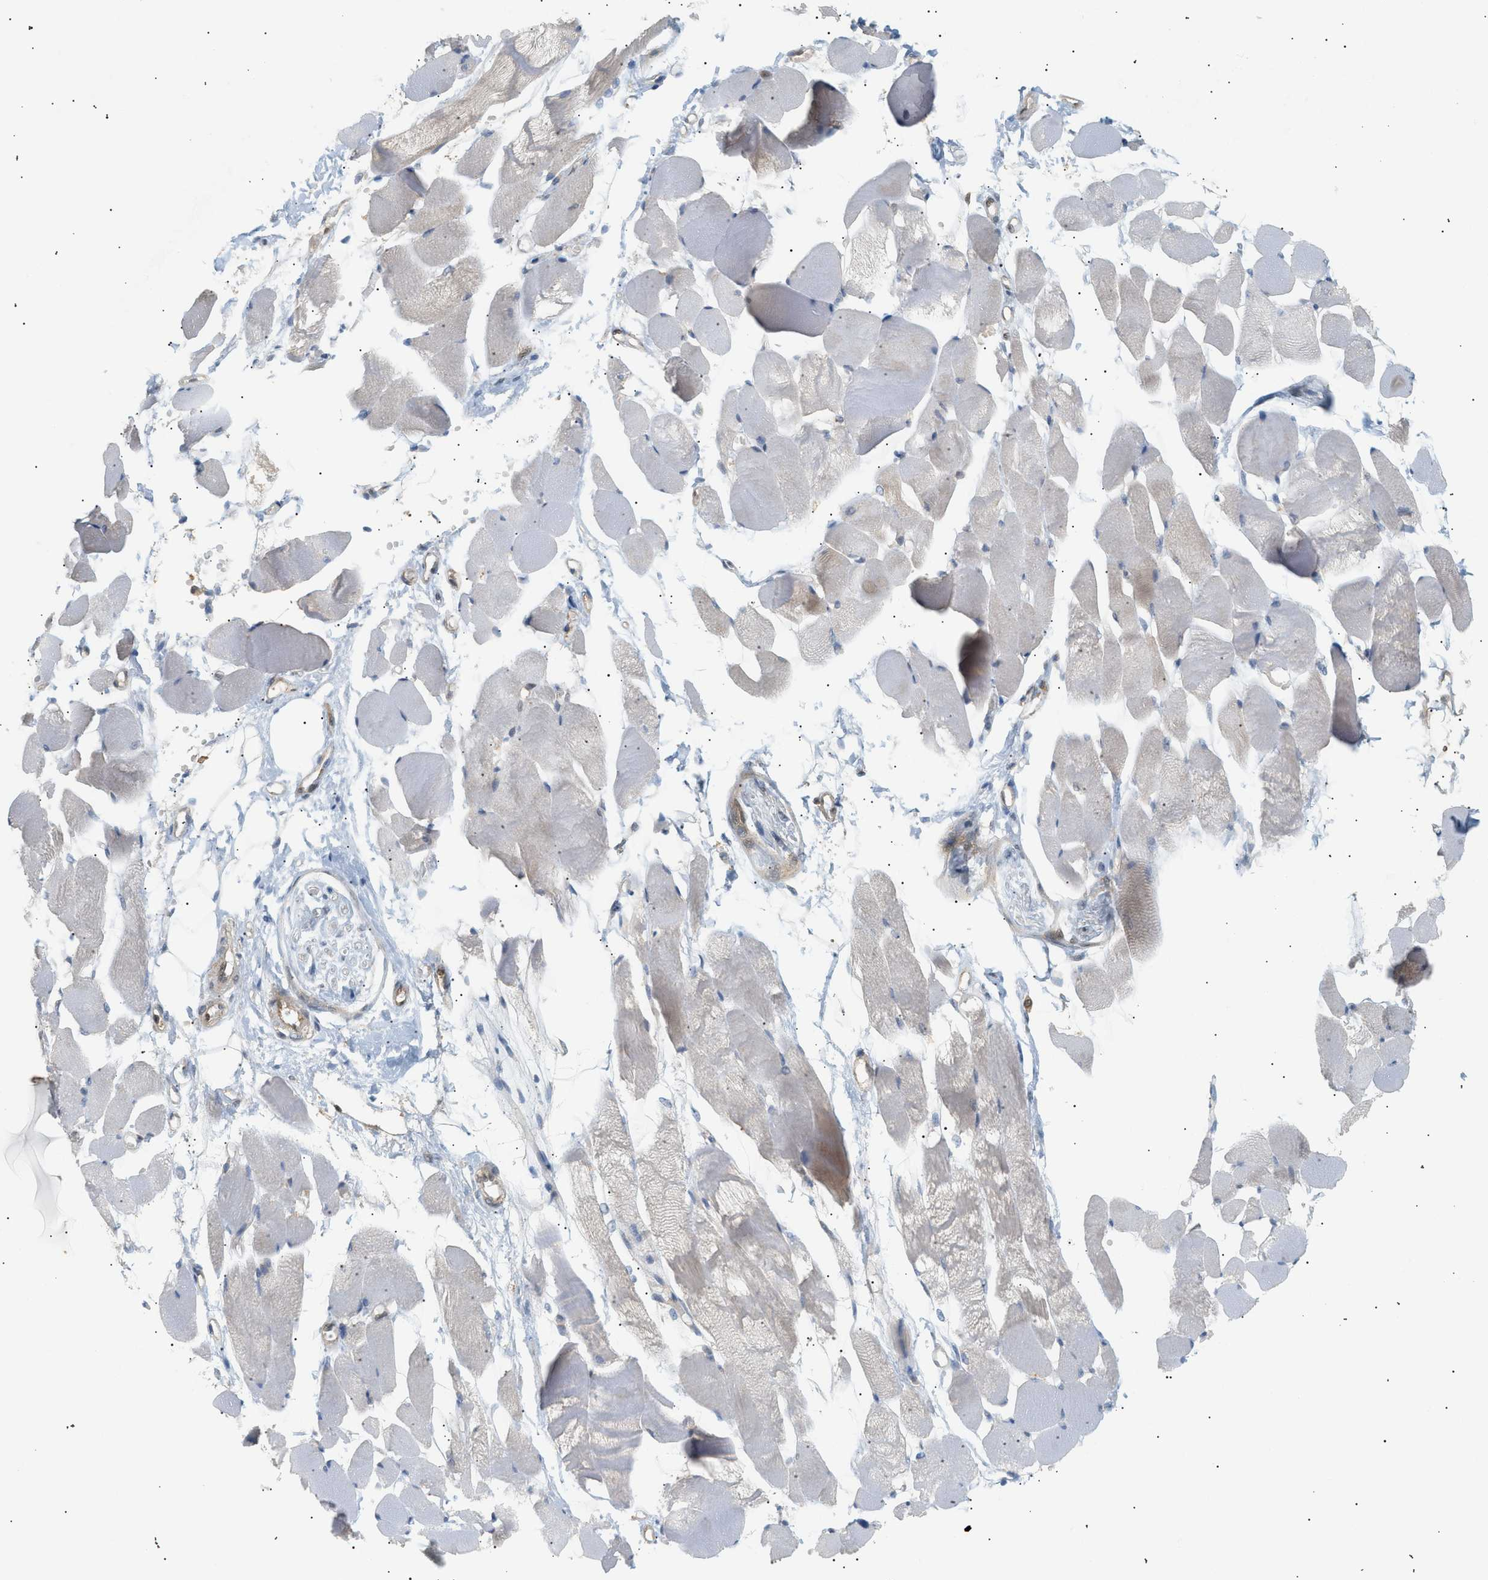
{"staining": {"intensity": "weak", "quantity": "25%-75%", "location": "cytoplasmic/membranous"}, "tissue": "skeletal muscle", "cell_type": "Myocytes", "image_type": "normal", "snomed": [{"axis": "morphology", "description": "Normal tissue, NOS"}, {"axis": "topography", "description": "Skeletal muscle"}, {"axis": "topography", "description": "Peripheral nerve tissue"}], "caption": "This is an image of immunohistochemistry (IHC) staining of normal skeletal muscle, which shows weak staining in the cytoplasmic/membranous of myocytes.", "gene": "SHC1", "patient": {"sex": "female", "age": 84}}